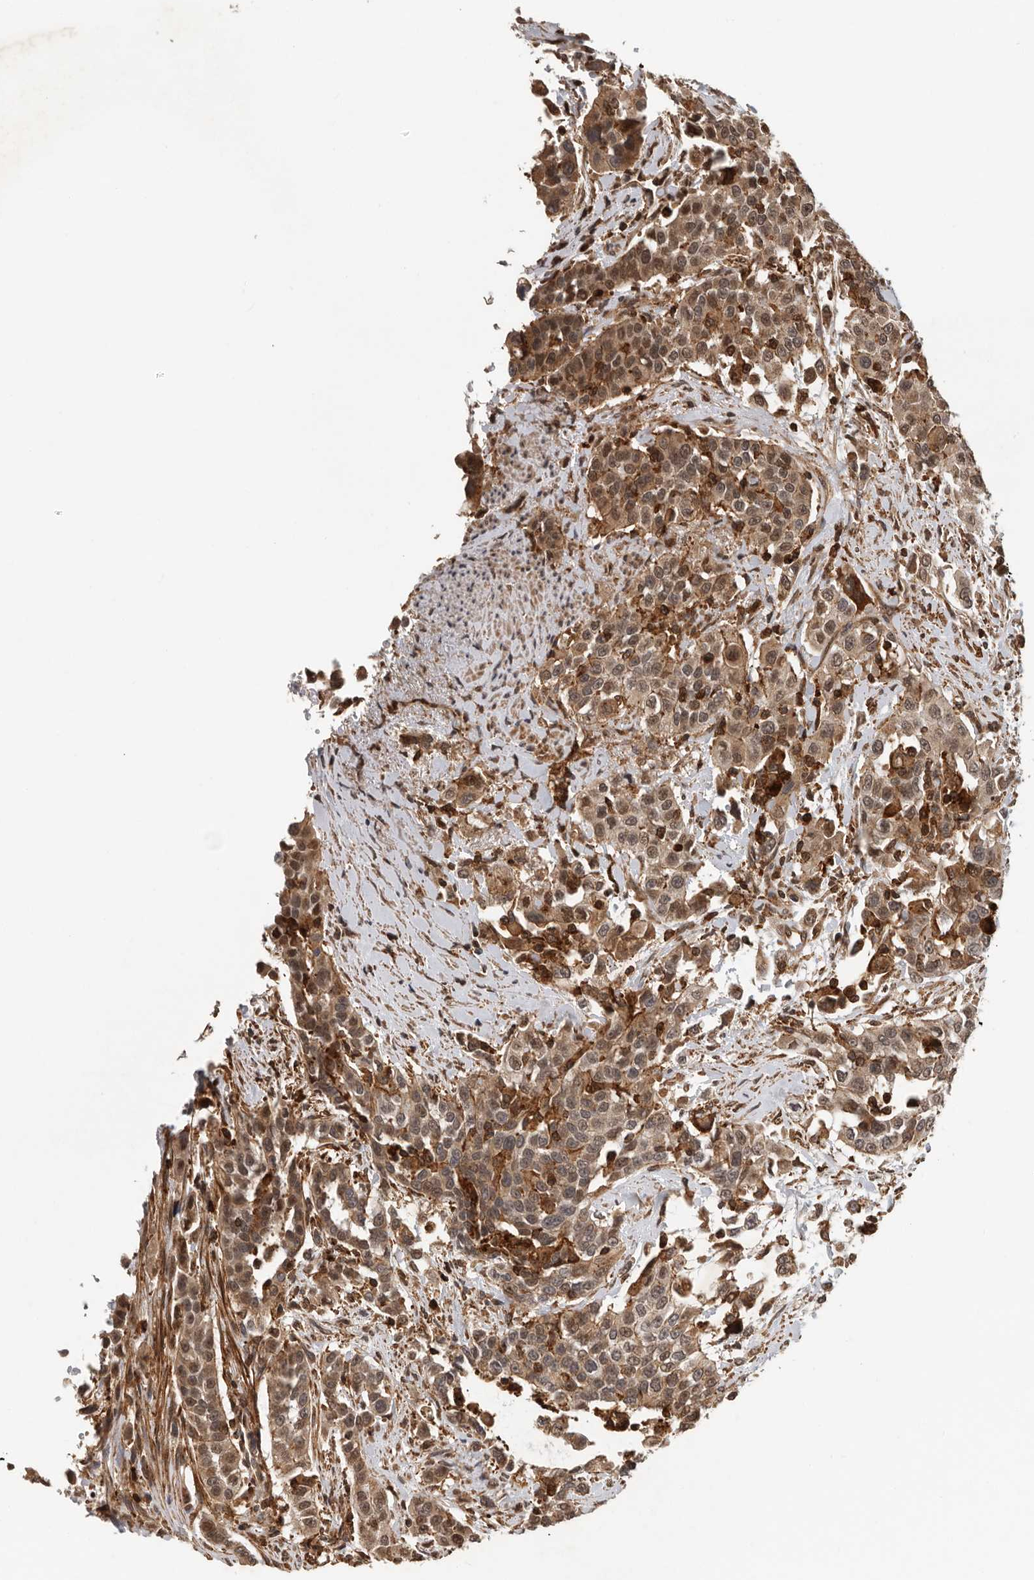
{"staining": {"intensity": "moderate", "quantity": ">75%", "location": "cytoplasmic/membranous,nuclear"}, "tissue": "urothelial cancer", "cell_type": "Tumor cells", "image_type": "cancer", "snomed": [{"axis": "morphology", "description": "Urothelial carcinoma, High grade"}, {"axis": "topography", "description": "Urinary bladder"}], "caption": "Immunohistochemical staining of human urothelial carcinoma (high-grade) displays medium levels of moderate cytoplasmic/membranous and nuclear staining in about >75% of tumor cells.", "gene": "RNF157", "patient": {"sex": "female", "age": 80}}